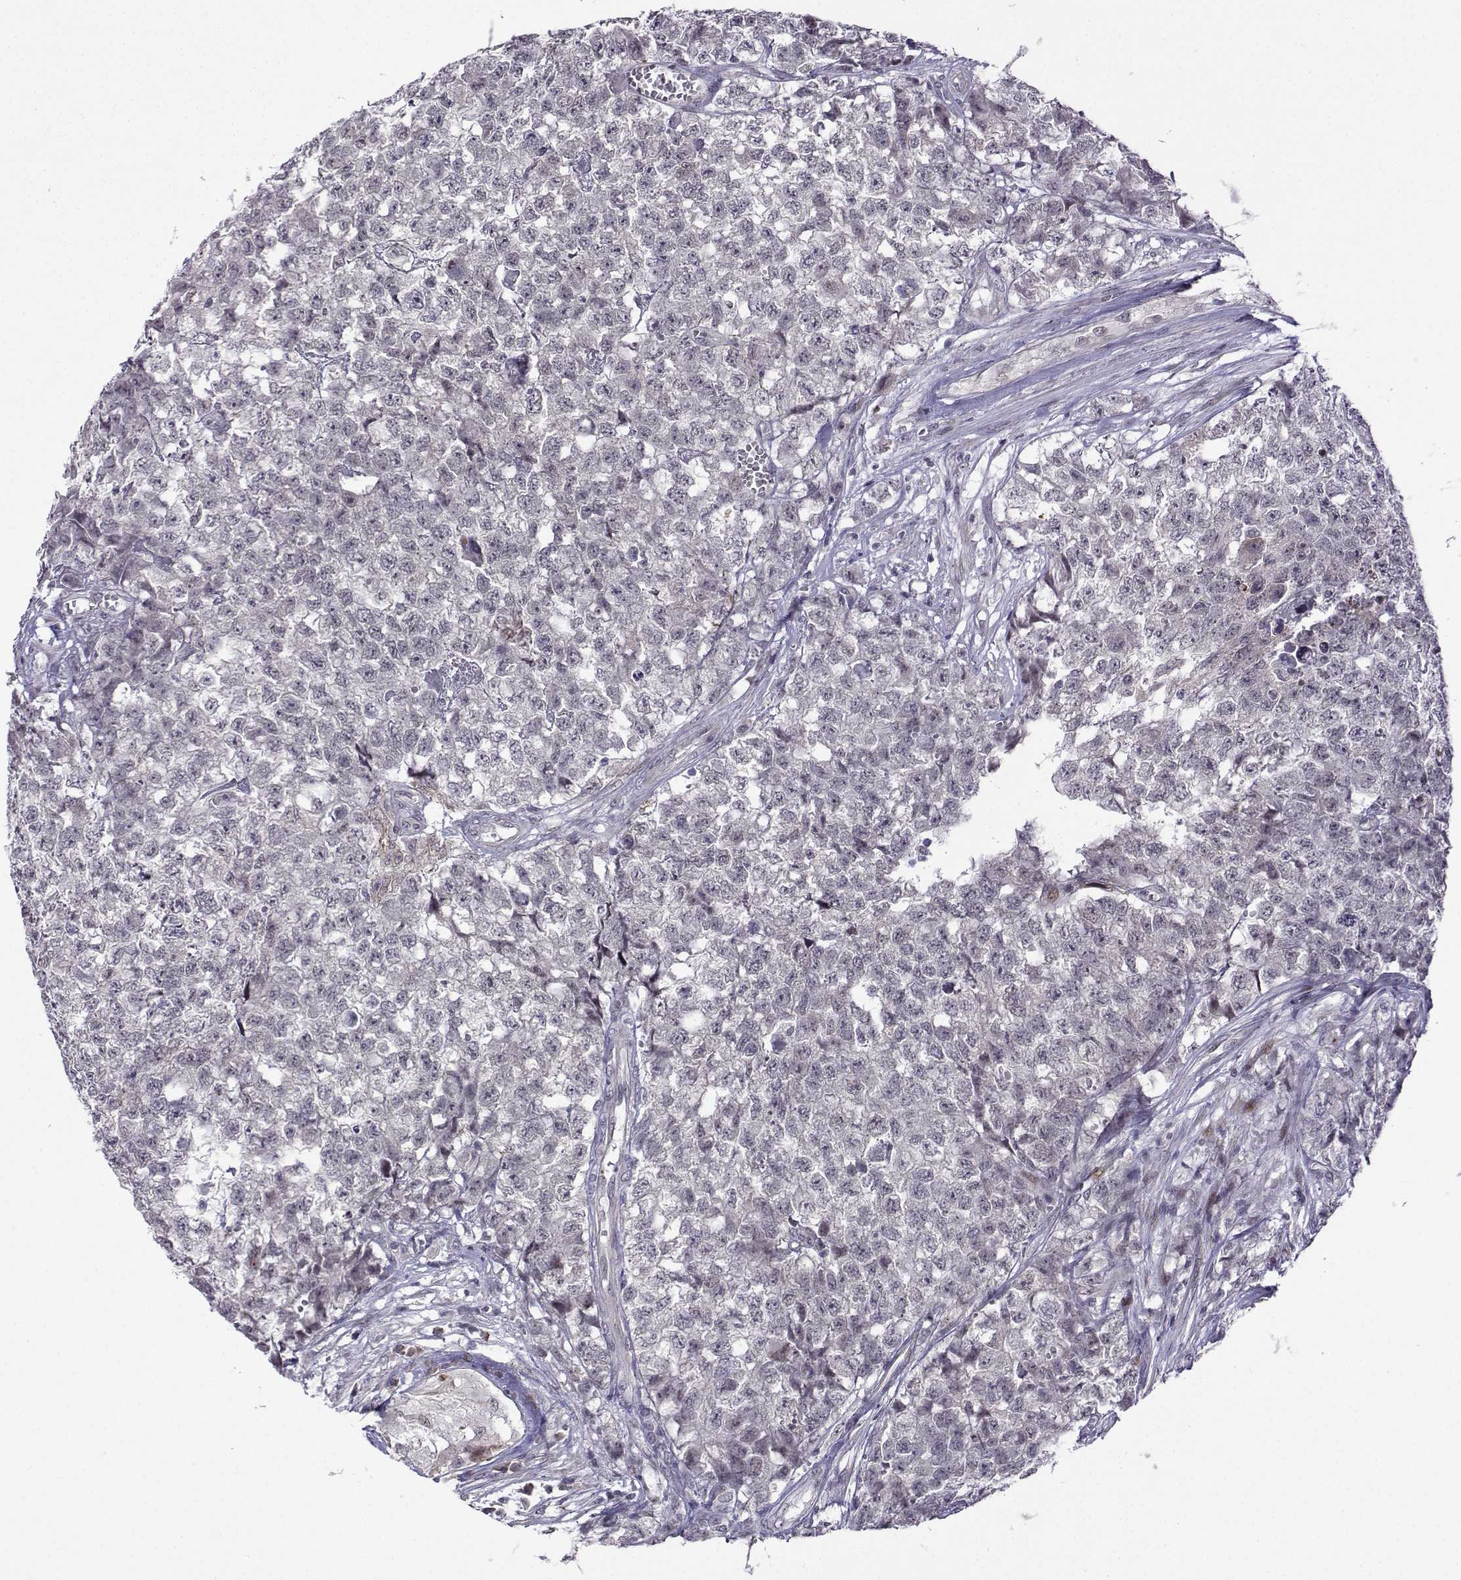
{"staining": {"intensity": "negative", "quantity": "none", "location": "none"}, "tissue": "testis cancer", "cell_type": "Tumor cells", "image_type": "cancer", "snomed": [{"axis": "morphology", "description": "Seminoma, NOS"}, {"axis": "morphology", "description": "Carcinoma, Embryonal, NOS"}, {"axis": "topography", "description": "Testis"}], "caption": "Tumor cells show no significant protein expression in testis seminoma.", "gene": "FGF3", "patient": {"sex": "male", "age": 22}}